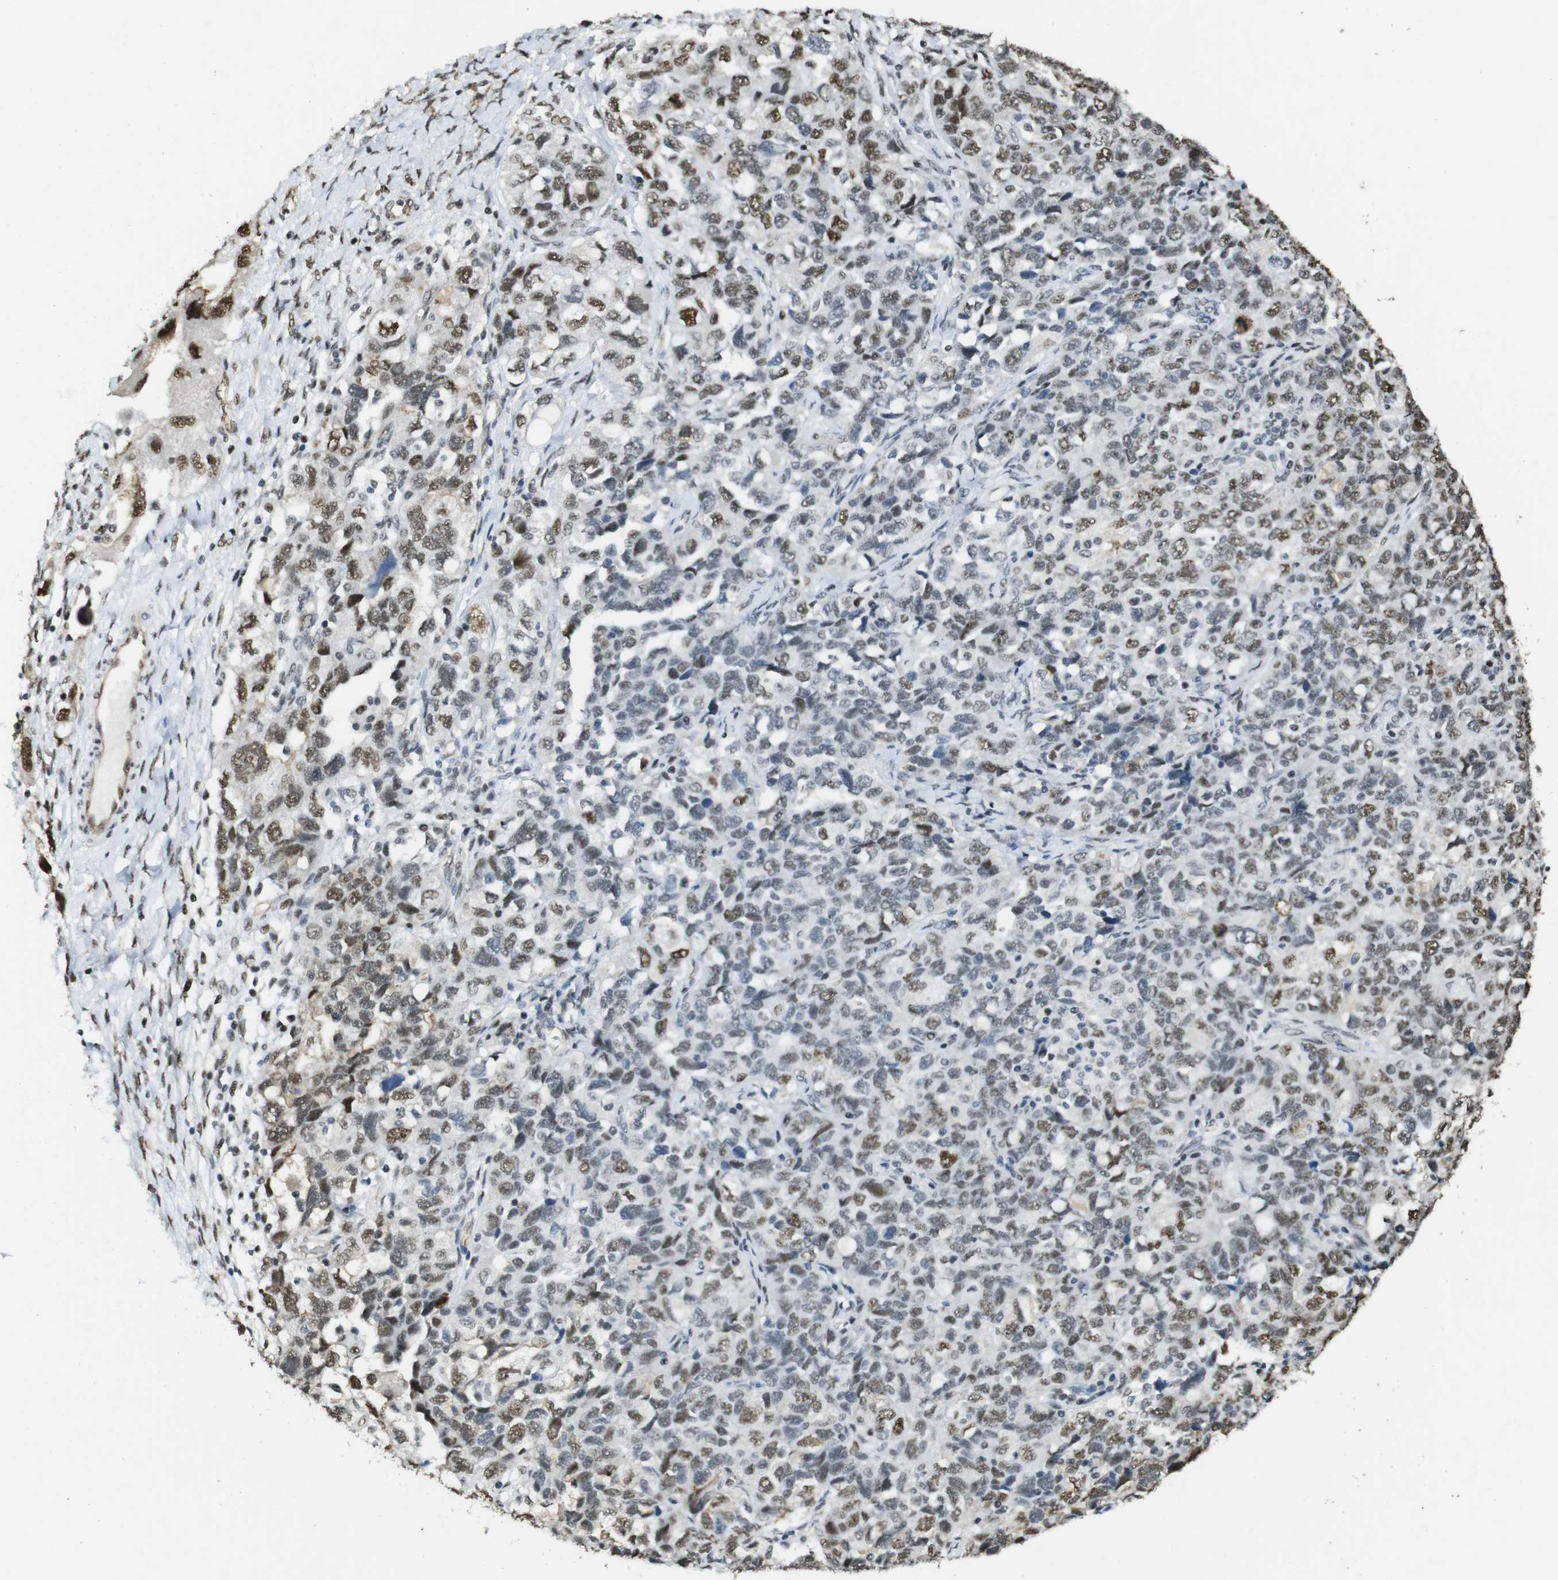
{"staining": {"intensity": "moderate", "quantity": "25%-75%", "location": "nuclear"}, "tissue": "ovarian cancer", "cell_type": "Tumor cells", "image_type": "cancer", "snomed": [{"axis": "morphology", "description": "Carcinoma, NOS"}, {"axis": "morphology", "description": "Cystadenocarcinoma, serous, NOS"}, {"axis": "topography", "description": "Ovary"}], "caption": "Immunohistochemical staining of human serous cystadenocarcinoma (ovarian) exhibits moderate nuclear protein positivity in approximately 25%-75% of tumor cells.", "gene": "CSNK2B", "patient": {"sex": "female", "age": 69}}